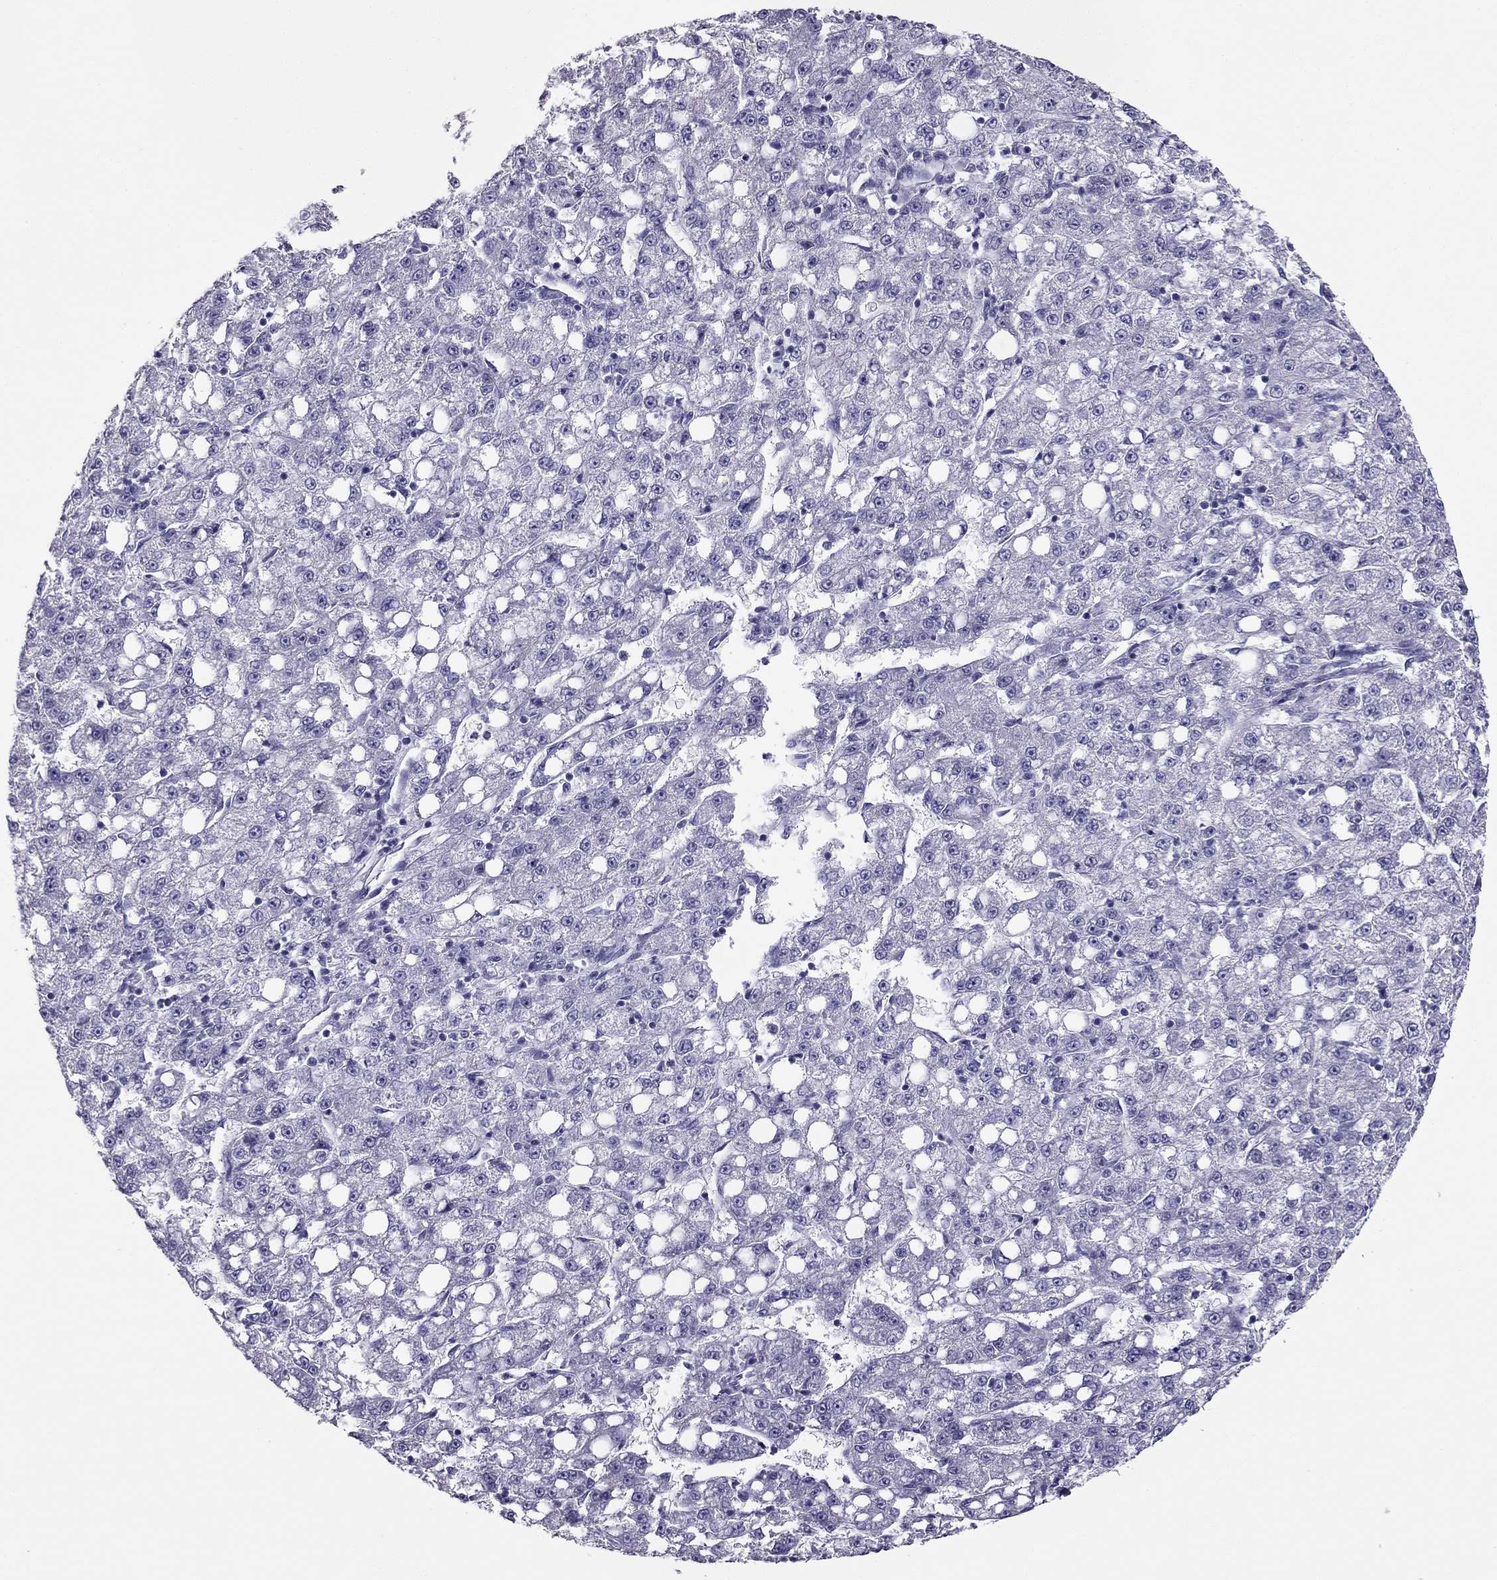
{"staining": {"intensity": "negative", "quantity": "none", "location": "none"}, "tissue": "liver cancer", "cell_type": "Tumor cells", "image_type": "cancer", "snomed": [{"axis": "morphology", "description": "Carcinoma, Hepatocellular, NOS"}, {"axis": "topography", "description": "Liver"}], "caption": "Photomicrograph shows no protein staining in tumor cells of hepatocellular carcinoma (liver) tissue. (DAB (3,3'-diaminobenzidine) immunohistochemistry (IHC) visualized using brightfield microscopy, high magnification).", "gene": "PDE6A", "patient": {"sex": "female", "age": 65}}